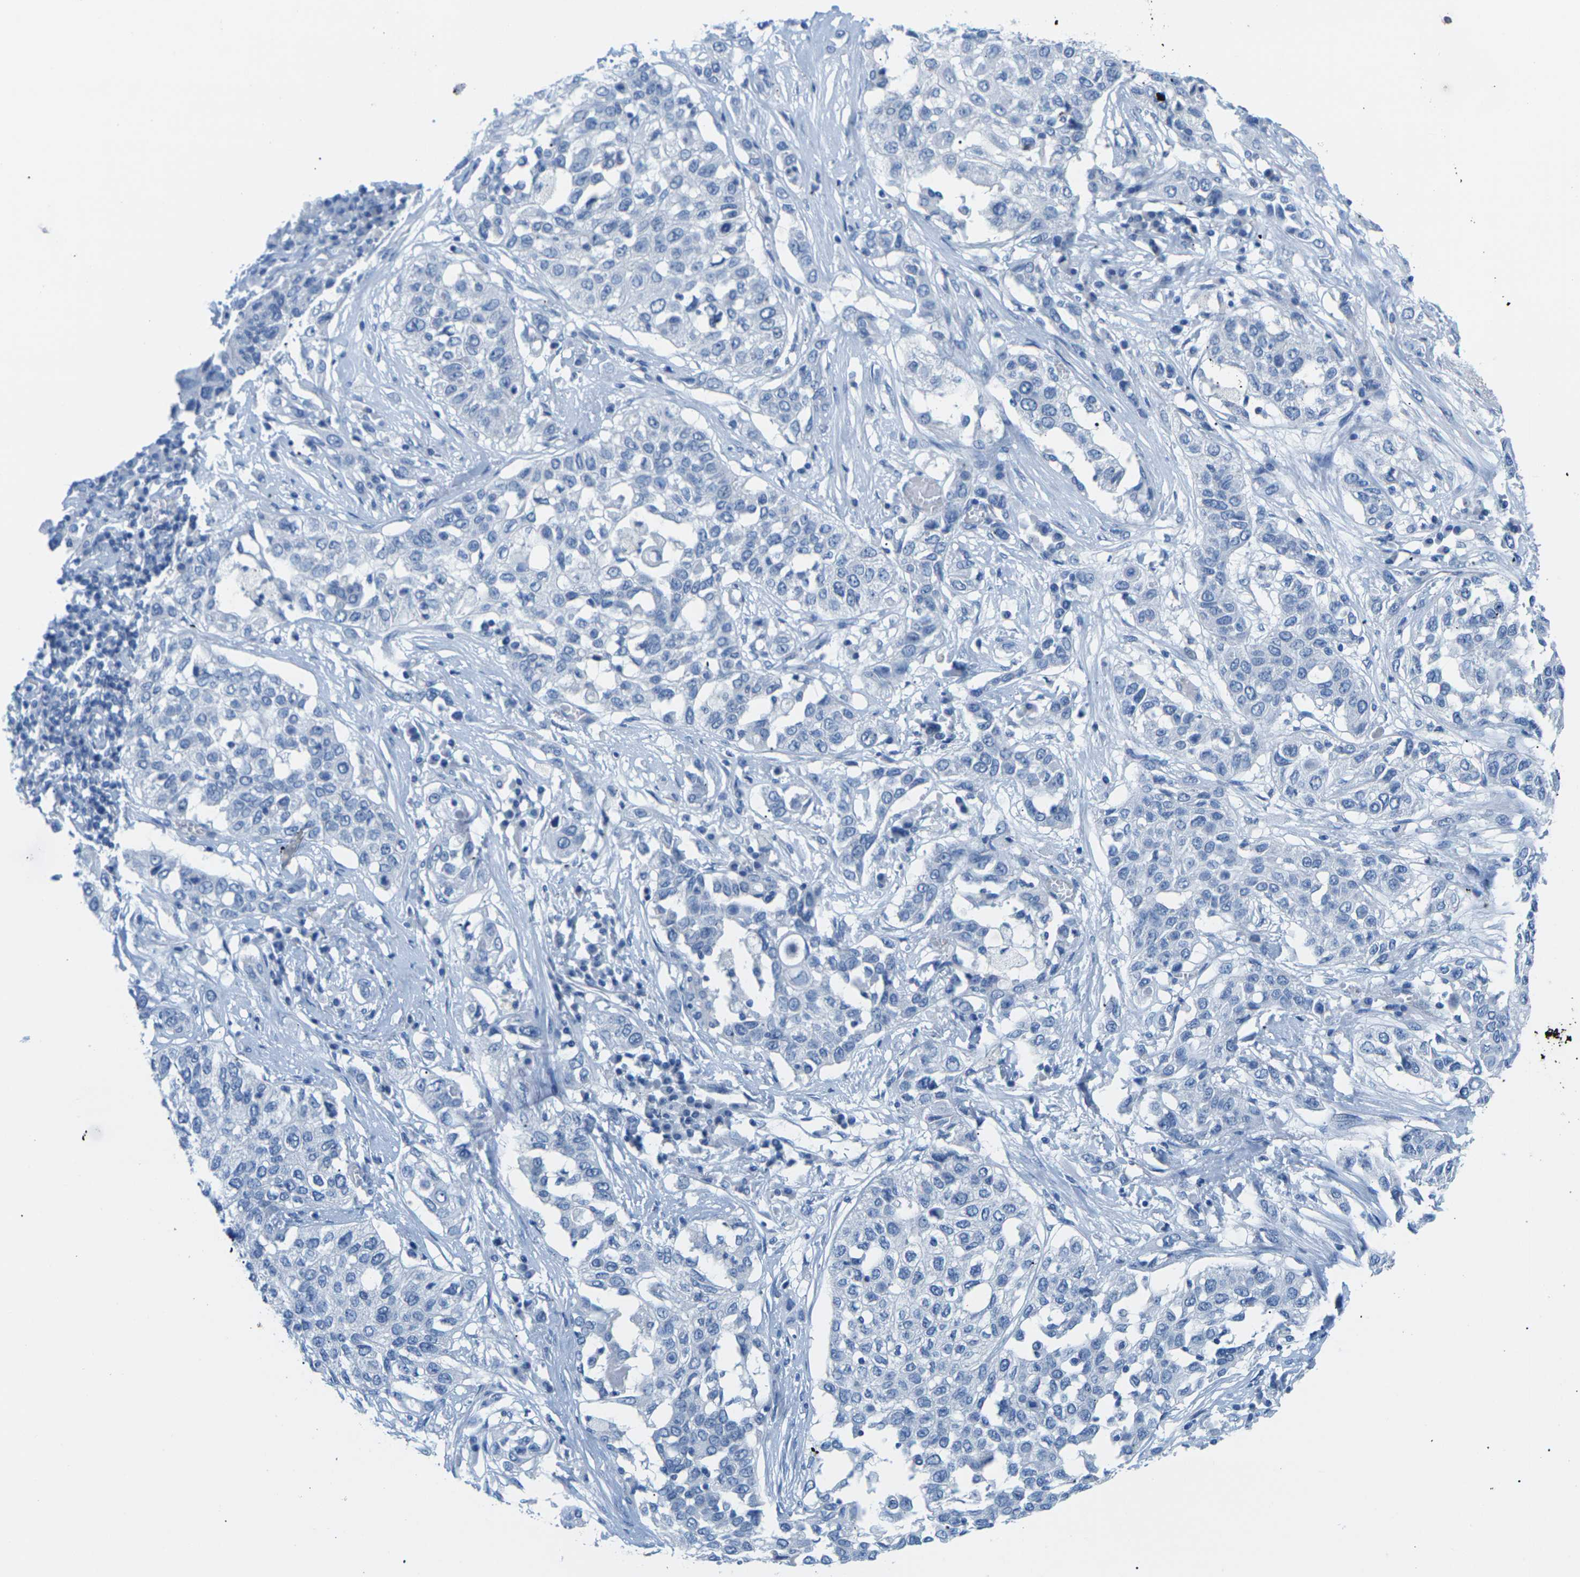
{"staining": {"intensity": "negative", "quantity": "none", "location": "none"}, "tissue": "lung cancer", "cell_type": "Tumor cells", "image_type": "cancer", "snomed": [{"axis": "morphology", "description": "Squamous cell carcinoma, NOS"}, {"axis": "topography", "description": "Lung"}], "caption": "Tumor cells show no significant expression in lung cancer.", "gene": "SLC12A1", "patient": {"sex": "male", "age": 71}}